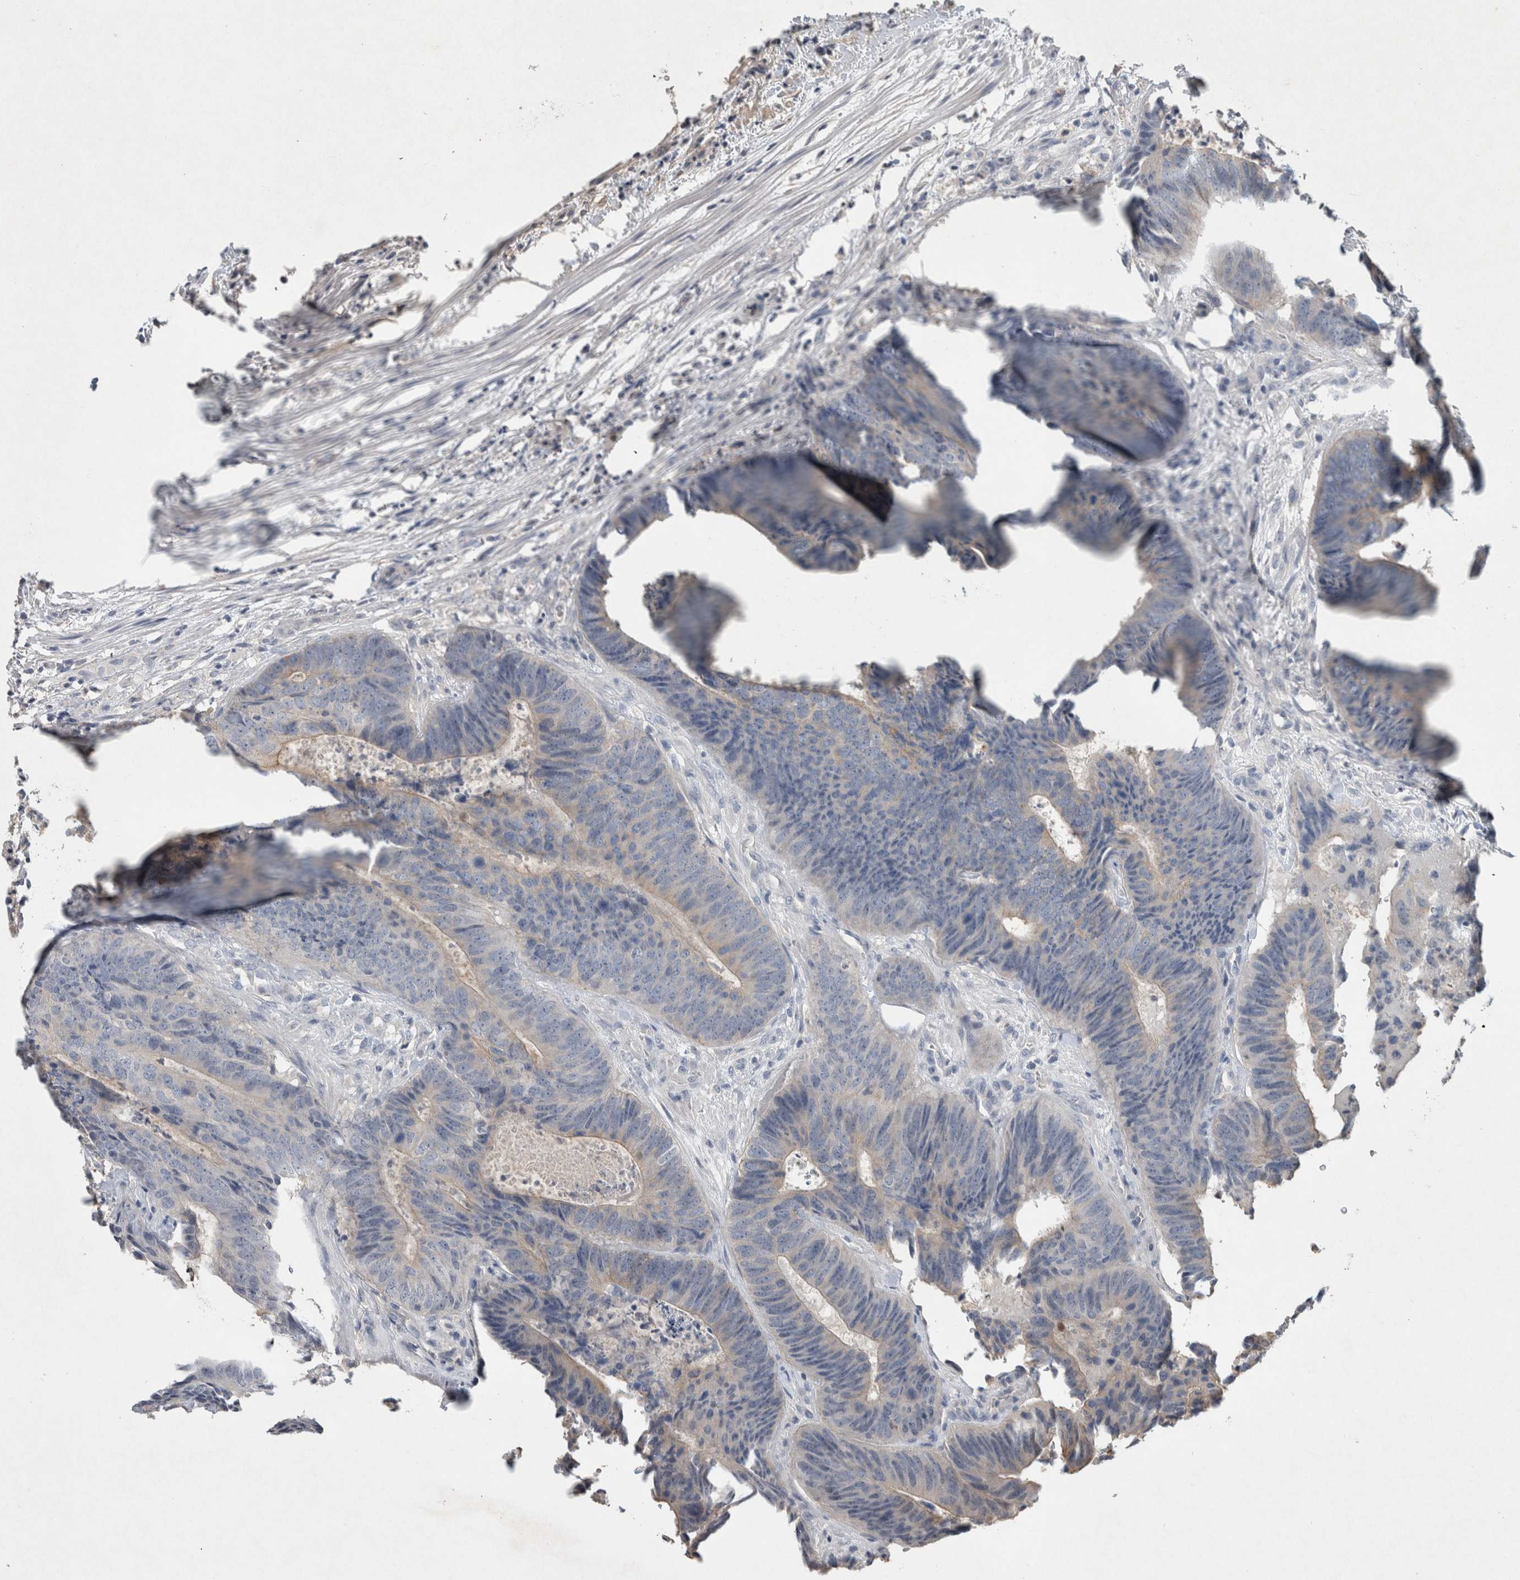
{"staining": {"intensity": "negative", "quantity": "none", "location": "none"}, "tissue": "colorectal cancer", "cell_type": "Tumor cells", "image_type": "cancer", "snomed": [{"axis": "morphology", "description": "Adenocarcinoma, NOS"}, {"axis": "topography", "description": "Colon"}], "caption": "The immunohistochemistry (IHC) image has no significant positivity in tumor cells of adenocarcinoma (colorectal) tissue.", "gene": "HEXD", "patient": {"sex": "male", "age": 56}}